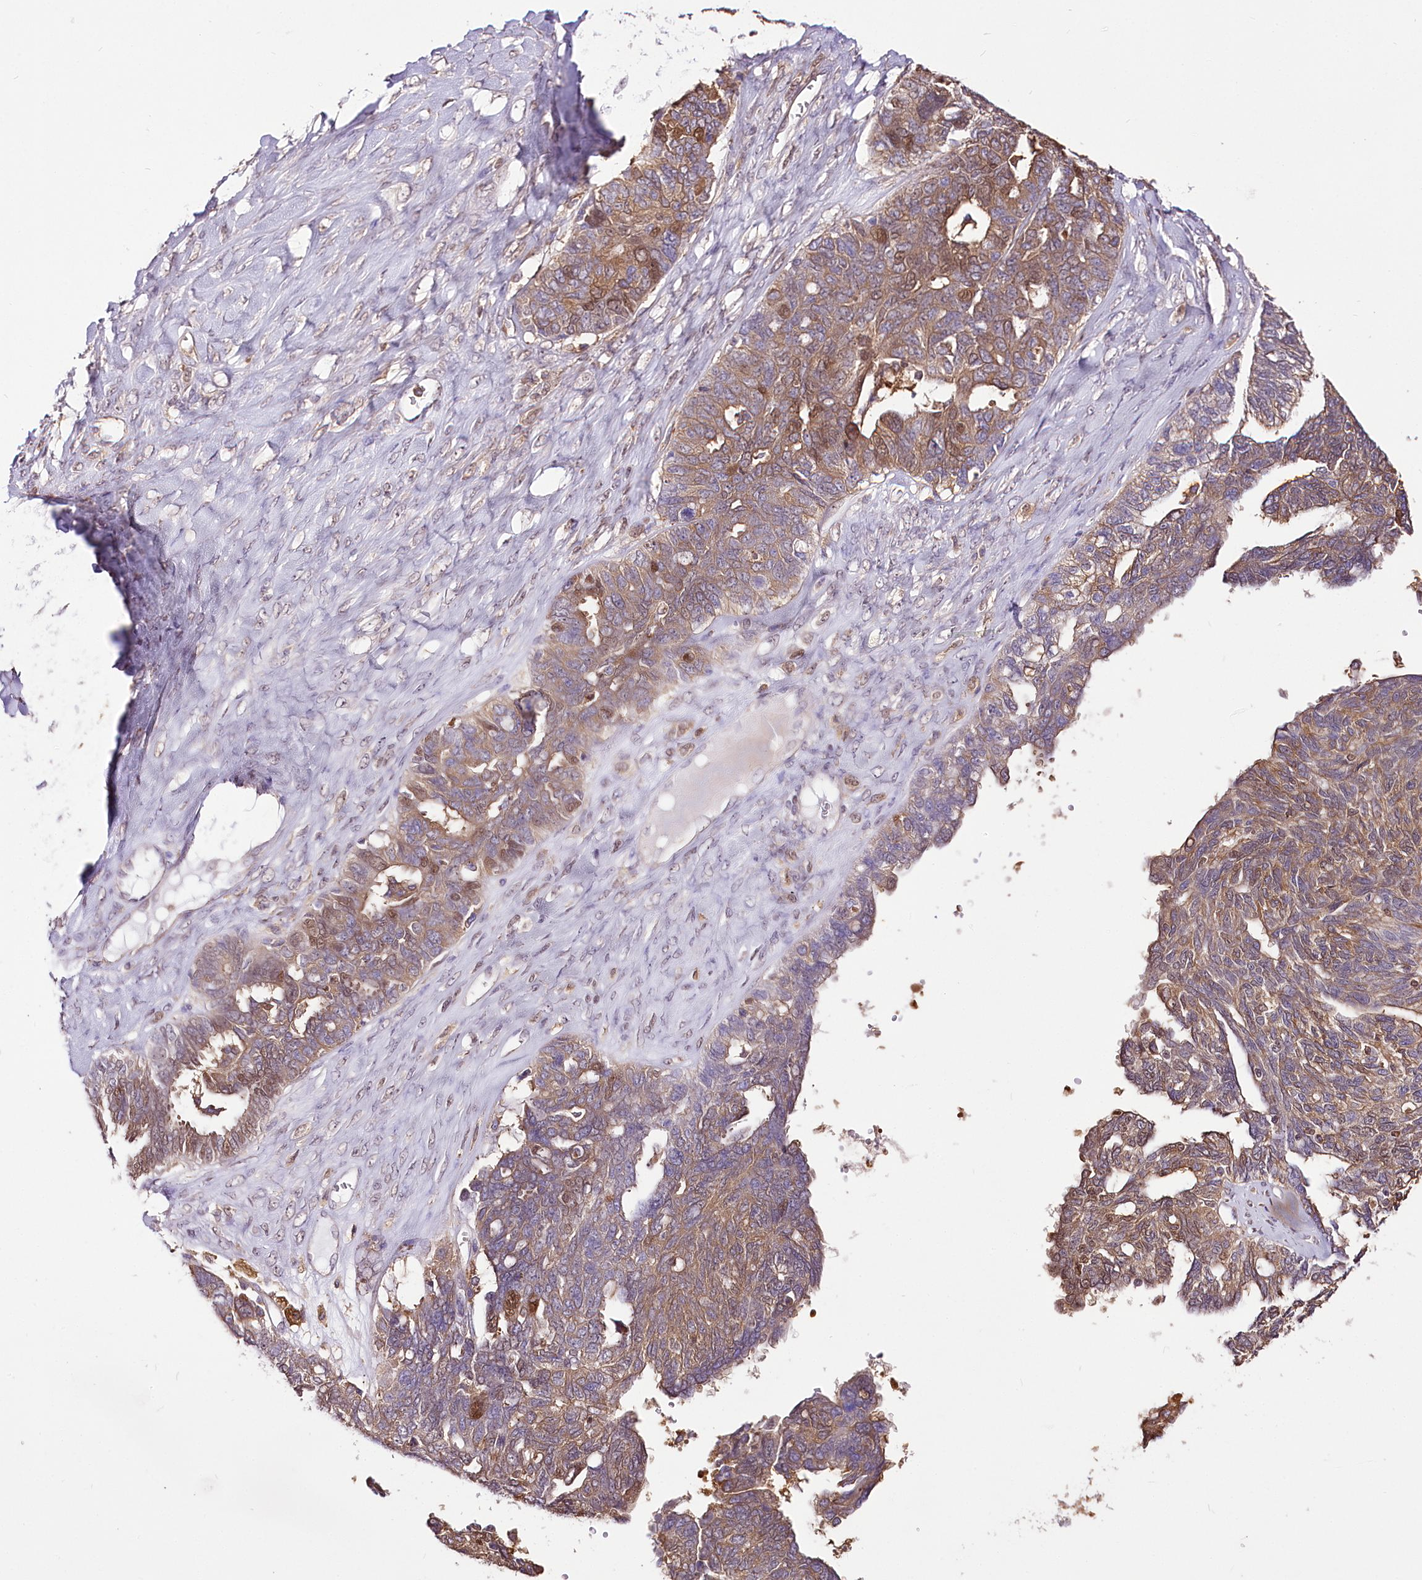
{"staining": {"intensity": "moderate", "quantity": ">75%", "location": "cytoplasmic/membranous,nuclear"}, "tissue": "ovarian cancer", "cell_type": "Tumor cells", "image_type": "cancer", "snomed": [{"axis": "morphology", "description": "Cystadenocarcinoma, serous, NOS"}, {"axis": "topography", "description": "Ovary"}], "caption": "Protein positivity by immunohistochemistry shows moderate cytoplasmic/membranous and nuclear positivity in approximately >75% of tumor cells in serous cystadenocarcinoma (ovarian). The staining is performed using DAB (3,3'-diaminobenzidine) brown chromogen to label protein expression. The nuclei are counter-stained blue using hematoxylin.", "gene": "UGP2", "patient": {"sex": "female", "age": 79}}